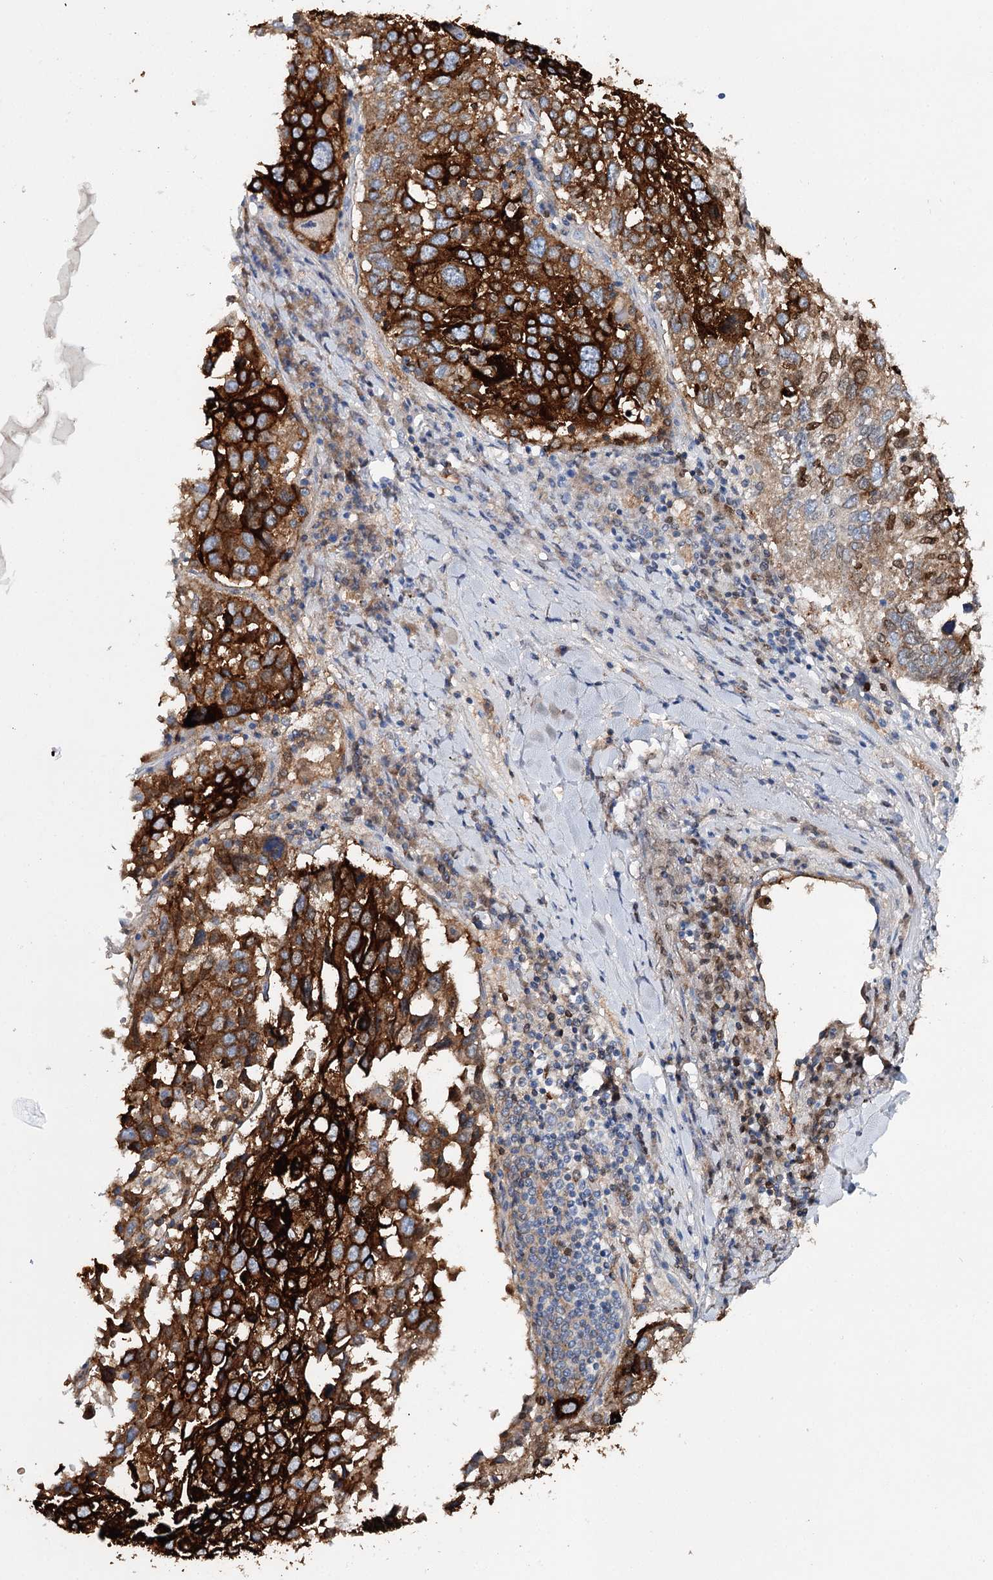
{"staining": {"intensity": "strong", "quantity": ">75%", "location": "cytoplasmic/membranous"}, "tissue": "lung cancer", "cell_type": "Tumor cells", "image_type": "cancer", "snomed": [{"axis": "morphology", "description": "Squamous cell carcinoma, NOS"}, {"axis": "topography", "description": "Lung"}], "caption": "Protein expression analysis of human lung cancer reveals strong cytoplasmic/membranous staining in about >75% of tumor cells.", "gene": "CEACAM8", "patient": {"sex": "male", "age": 65}}